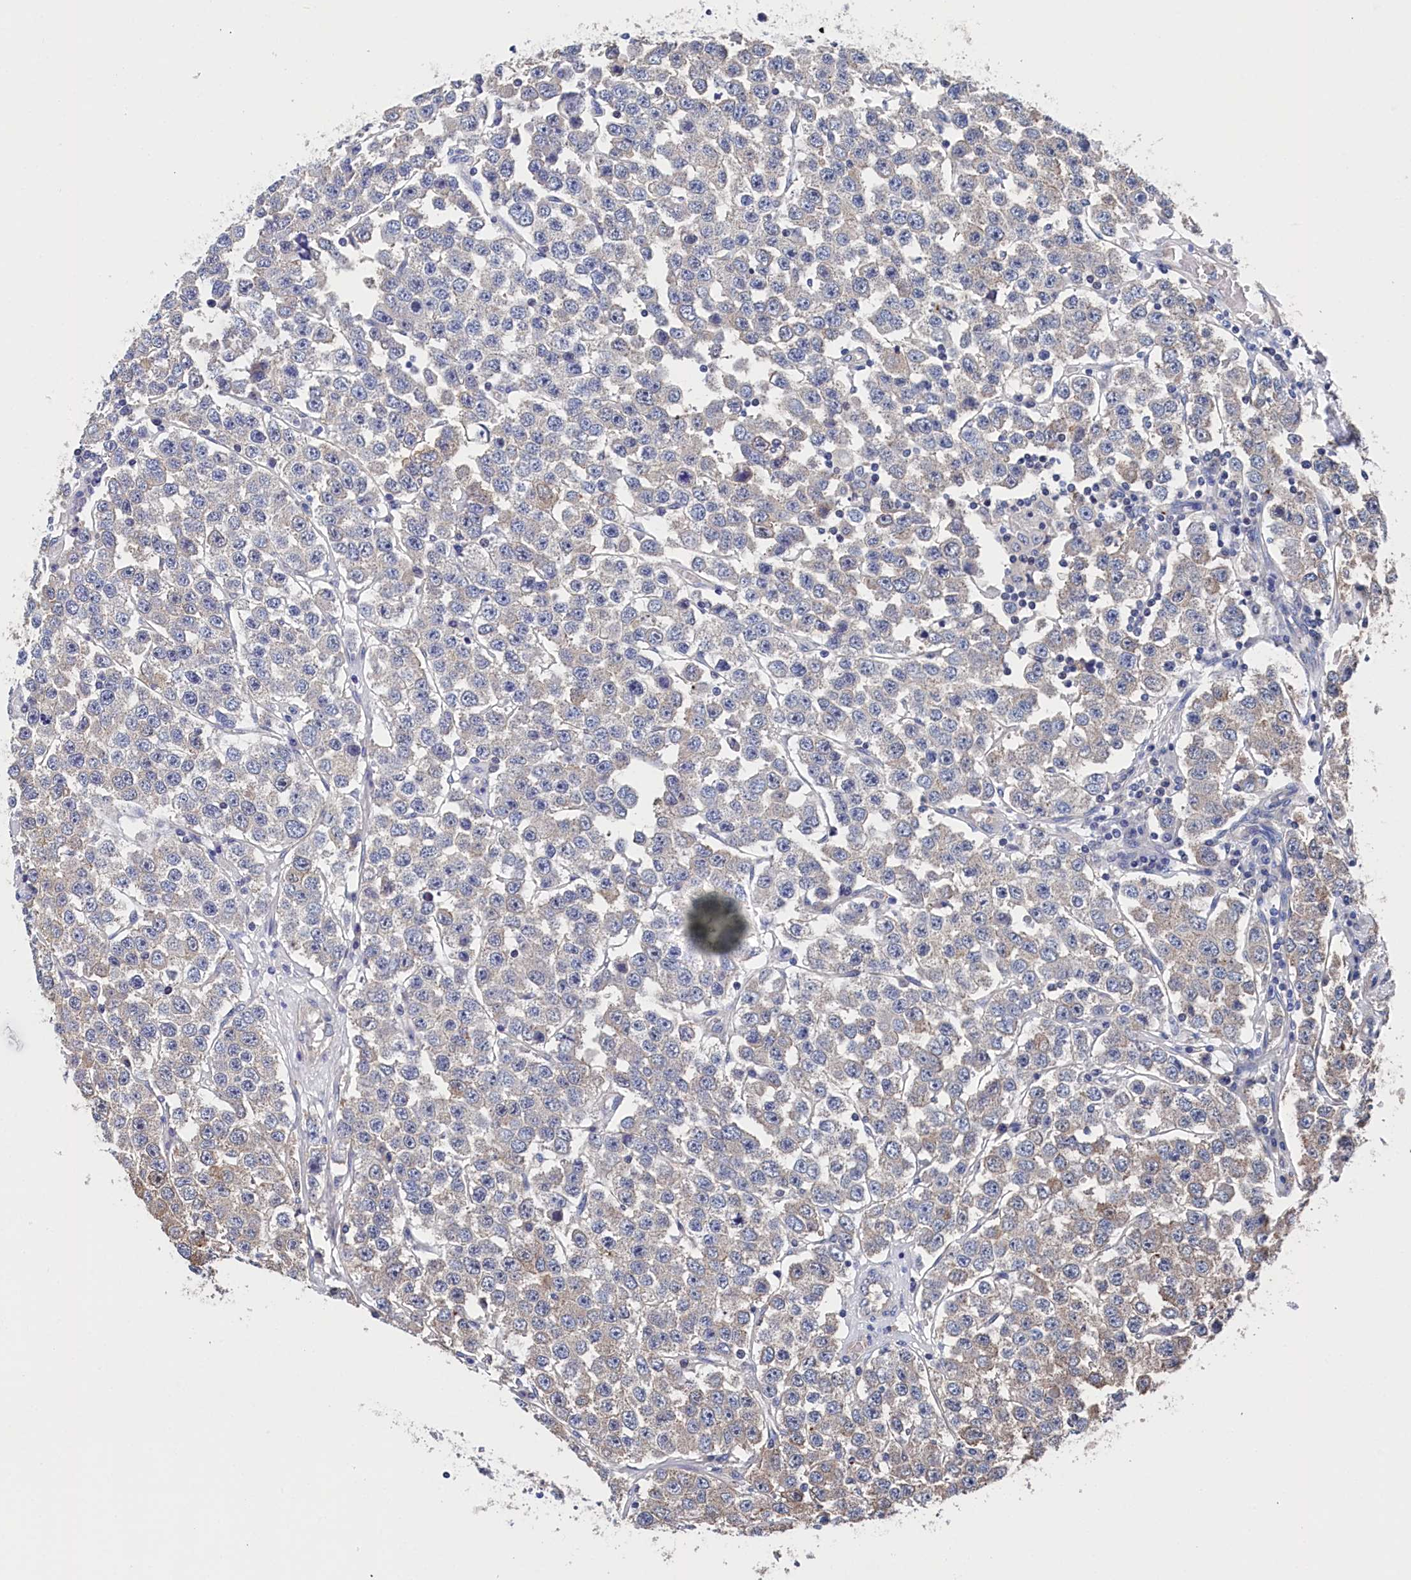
{"staining": {"intensity": "weak", "quantity": "<25%", "location": "cytoplasmic/membranous"}, "tissue": "testis cancer", "cell_type": "Tumor cells", "image_type": "cancer", "snomed": [{"axis": "morphology", "description": "Seminoma, NOS"}, {"axis": "topography", "description": "Testis"}], "caption": "High magnification brightfield microscopy of testis seminoma stained with DAB (3,3'-diaminobenzidine) (brown) and counterstained with hematoxylin (blue): tumor cells show no significant staining. (Immunohistochemistry, brightfield microscopy, high magnification).", "gene": "BHMT", "patient": {"sex": "male", "age": 28}}